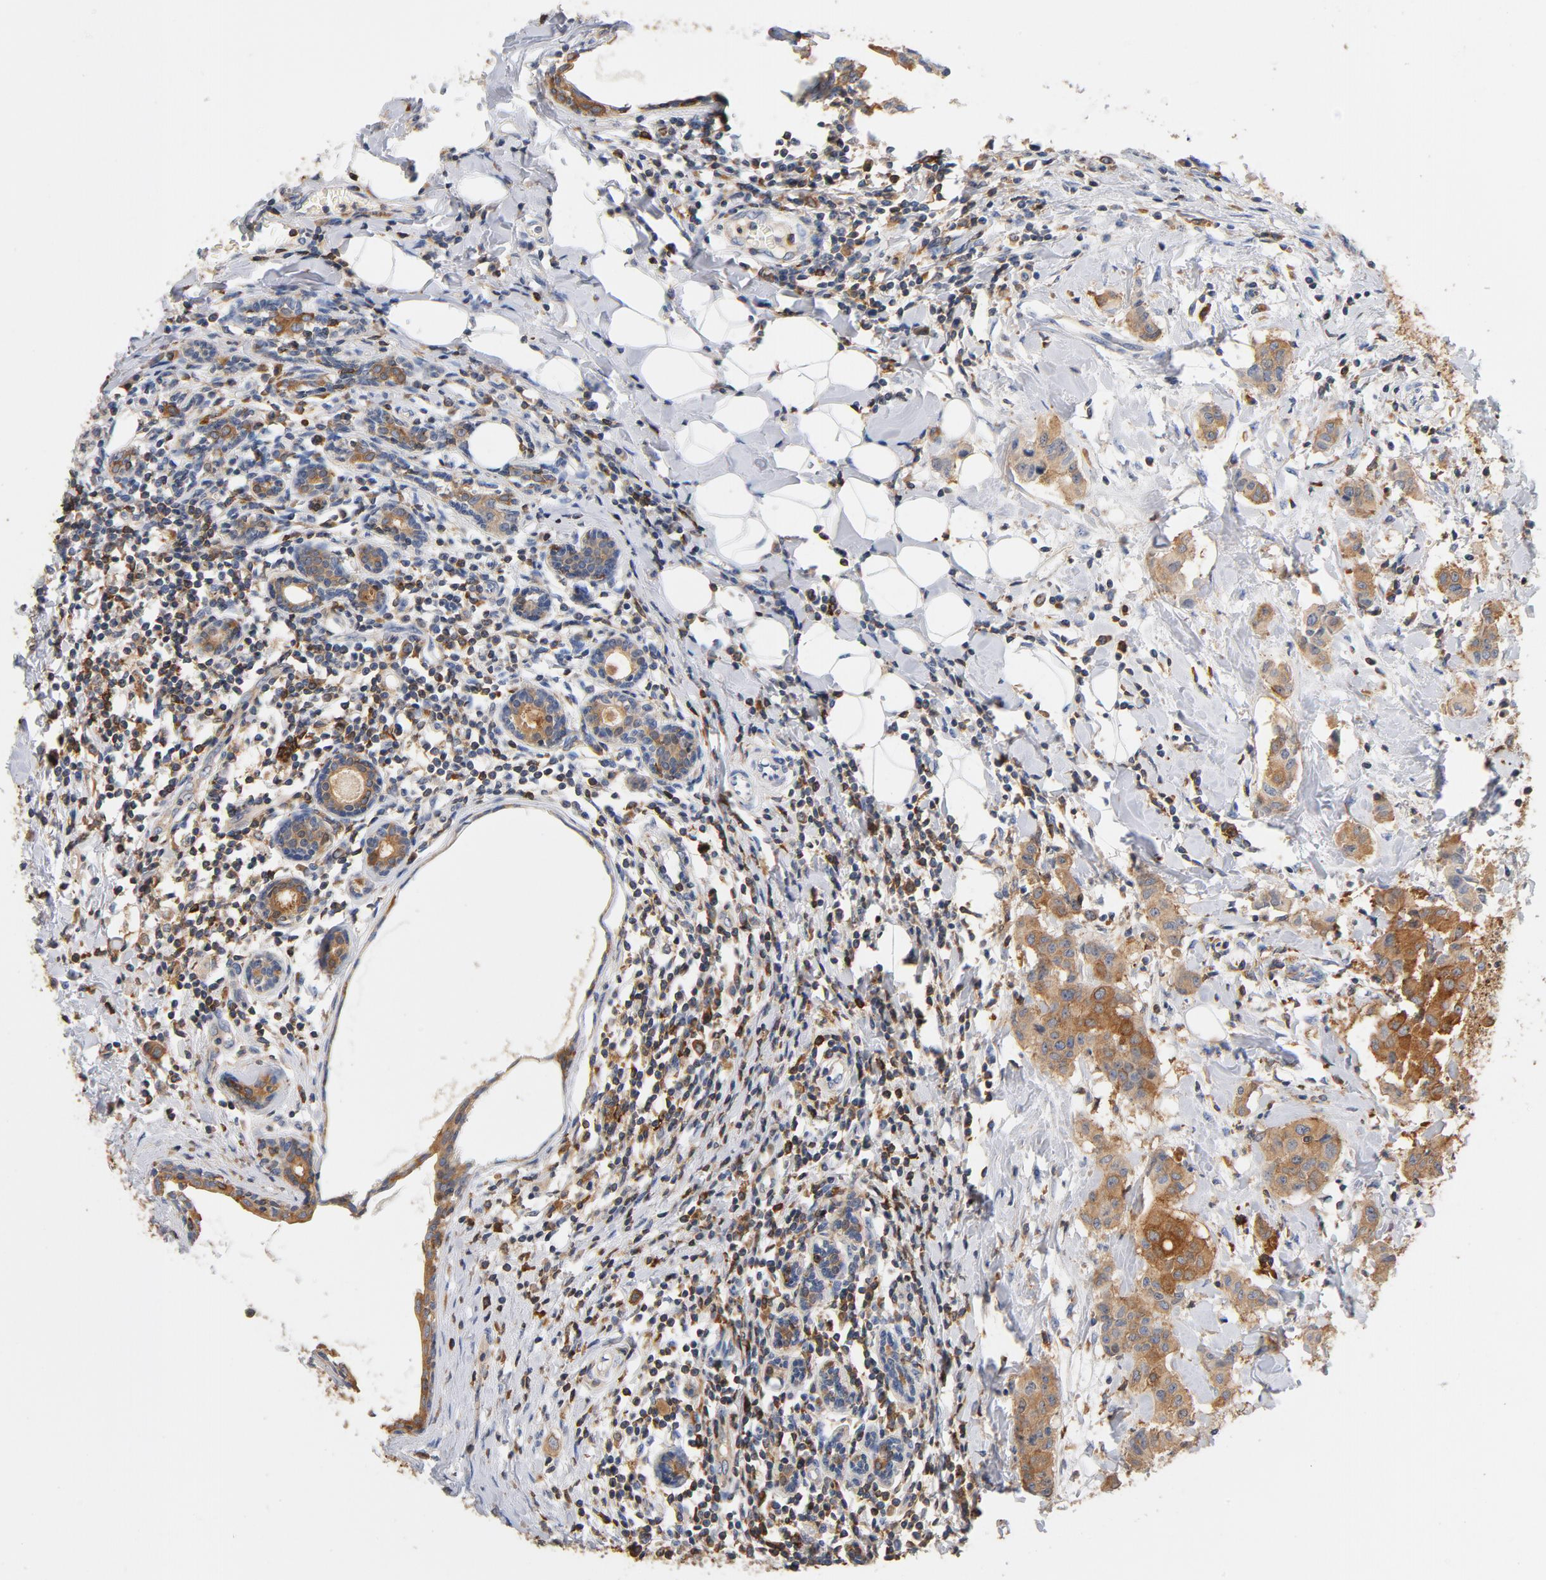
{"staining": {"intensity": "moderate", "quantity": ">75%", "location": "cytoplasmic/membranous"}, "tissue": "breast cancer", "cell_type": "Tumor cells", "image_type": "cancer", "snomed": [{"axis": "morphology", "description": "Duct carcinoma"}, {"axis": "topography", "description": "Breast"}], "caption": "Breast cancer stained for a protein (brown) reveals moderate cytoplasmic/membranous positive staining in about >75% of tumor cells.", "gene": "EZR", "patient": {"sex": "female", "age": 40}}